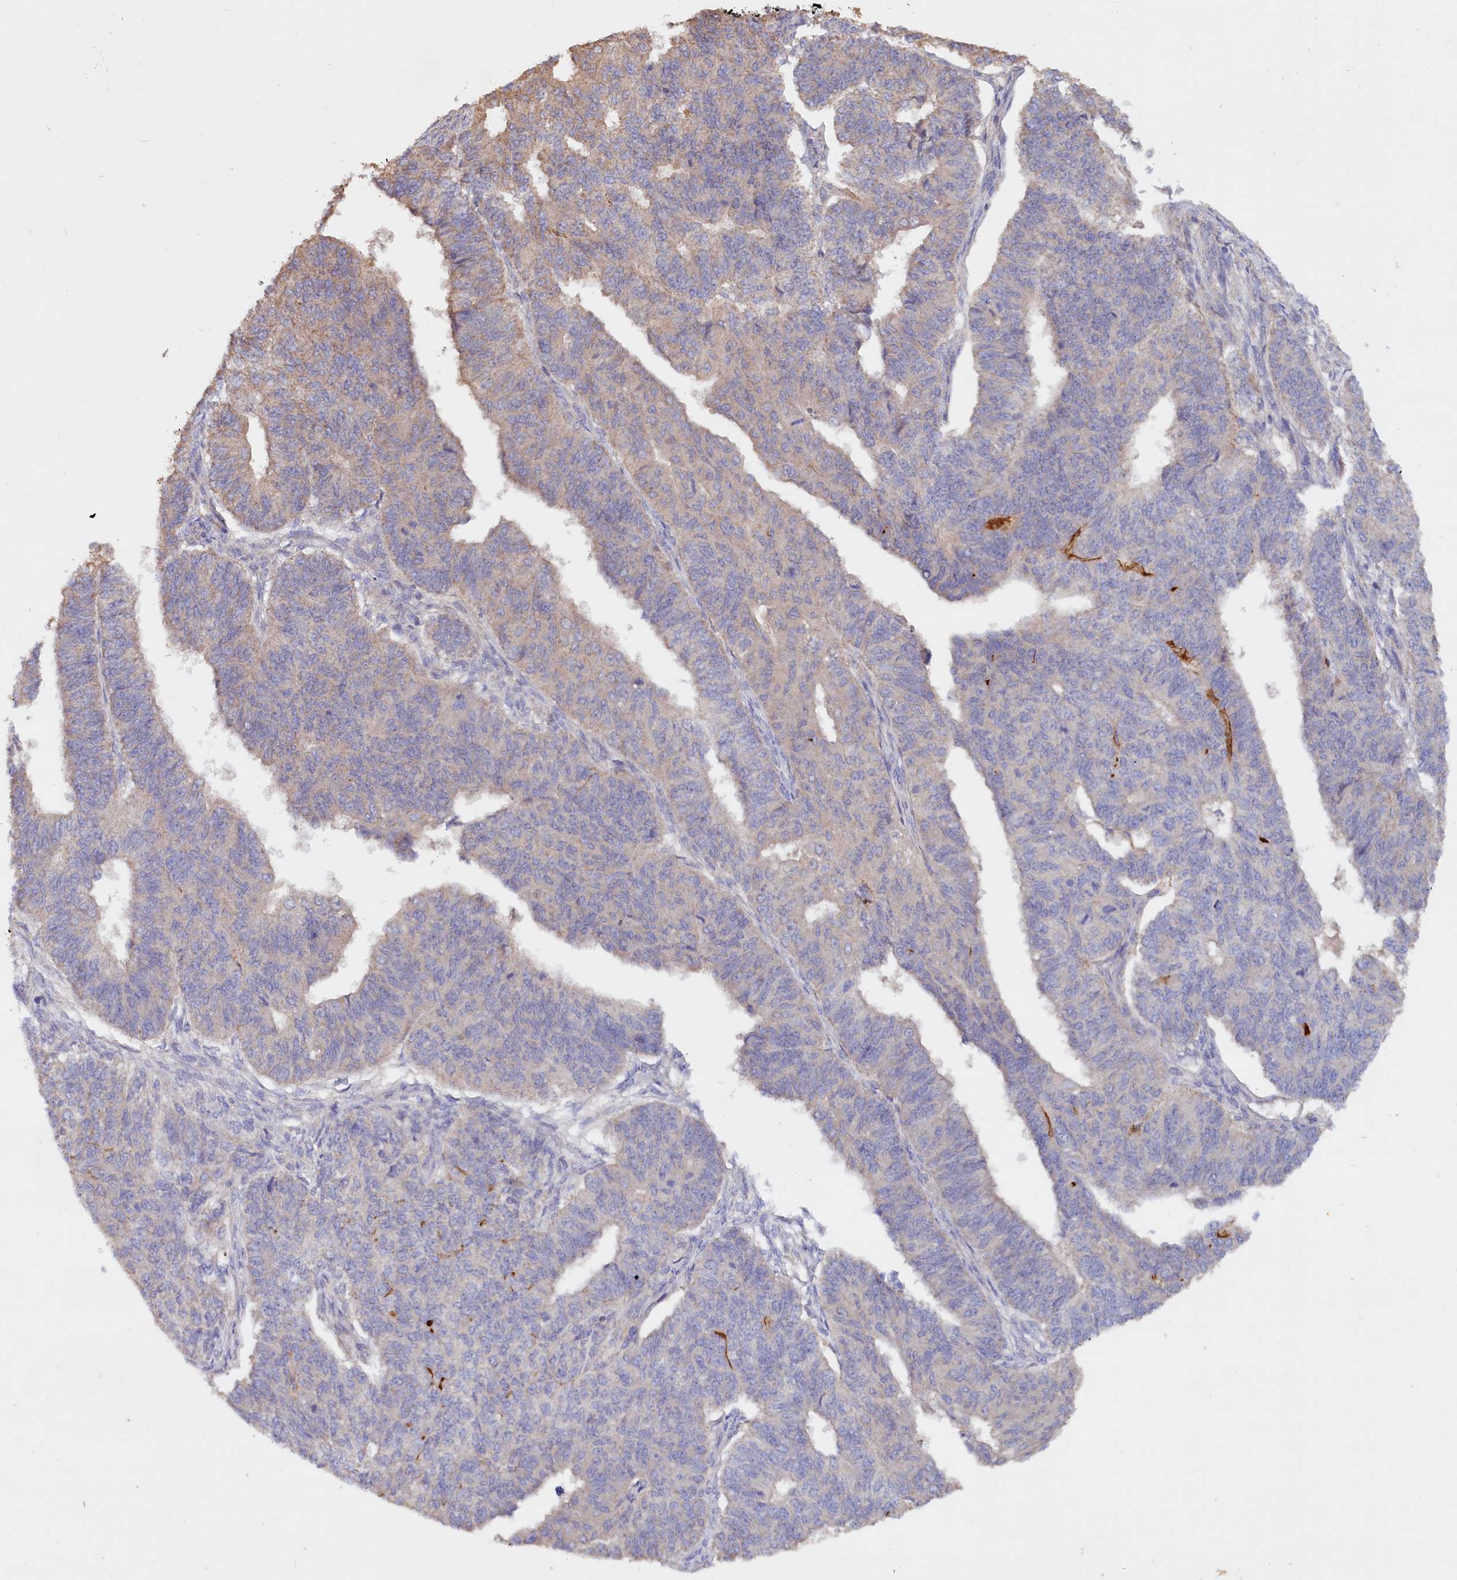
{"staining": {"intensity": "weak", "quantity": "<25%", "location": "cytoplasmic/membranous"}, "tissue": "endometrial cancer", "cell_type": "Tumor cells", "image_type": "cancer", "snomed": [{"axis": "morphology", "description": "Adenocarcinoma, NOS"}, {"axis": "topography", "description": "Endometrium"}], "caption": "This histopathology image is of endometrial adenocarcinoma stained with immunohistochemistry to label a protein in brown with the nuclei are counter-stained blue. There is no staining in tumor cells.", "gene": "ETFBKMT", "patient": {"sex": "female", "age": 32}}